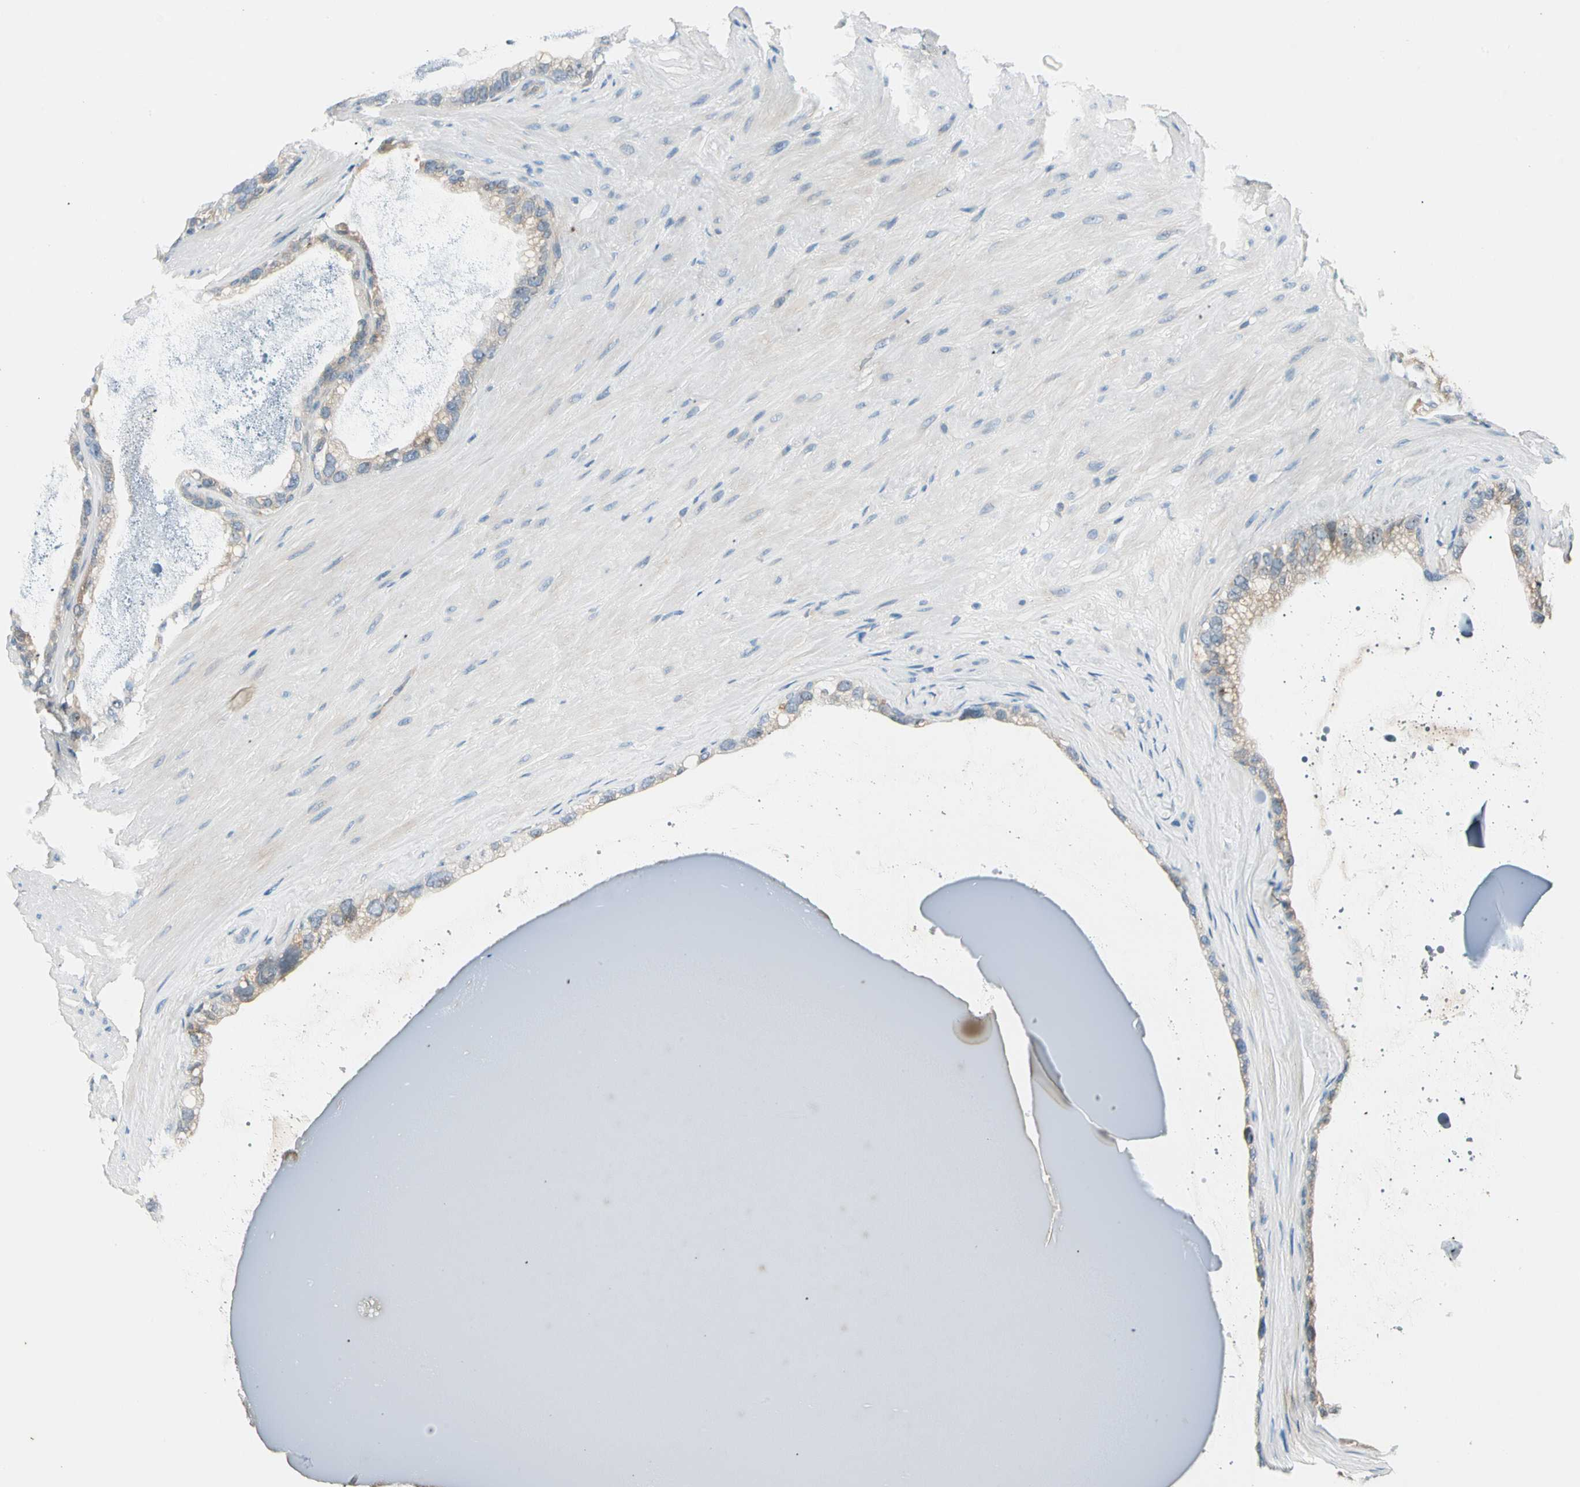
{"staining": {"intensity": "weak", "quantity": "25%-75%", "location": "cytoplasmic/membranous"}, "tissue": "seminal vesicle", "cell_type": "Glandular cells", "image_type": "normal", "snomed": [{"axis": "morphology", "description": "Normal tissue, NOS"}, {"axis": "topography", "description": "Seminal veicle"}], "caption": "This is a histology image of immunohistochemistry (IHC) staining of unremarkable seminal vesicle, which shows weak expression in the cytoplasmic/membranous of glandular cells.", "gene": "ROCK2", "patient": {"sex": "male", "age": 63}}